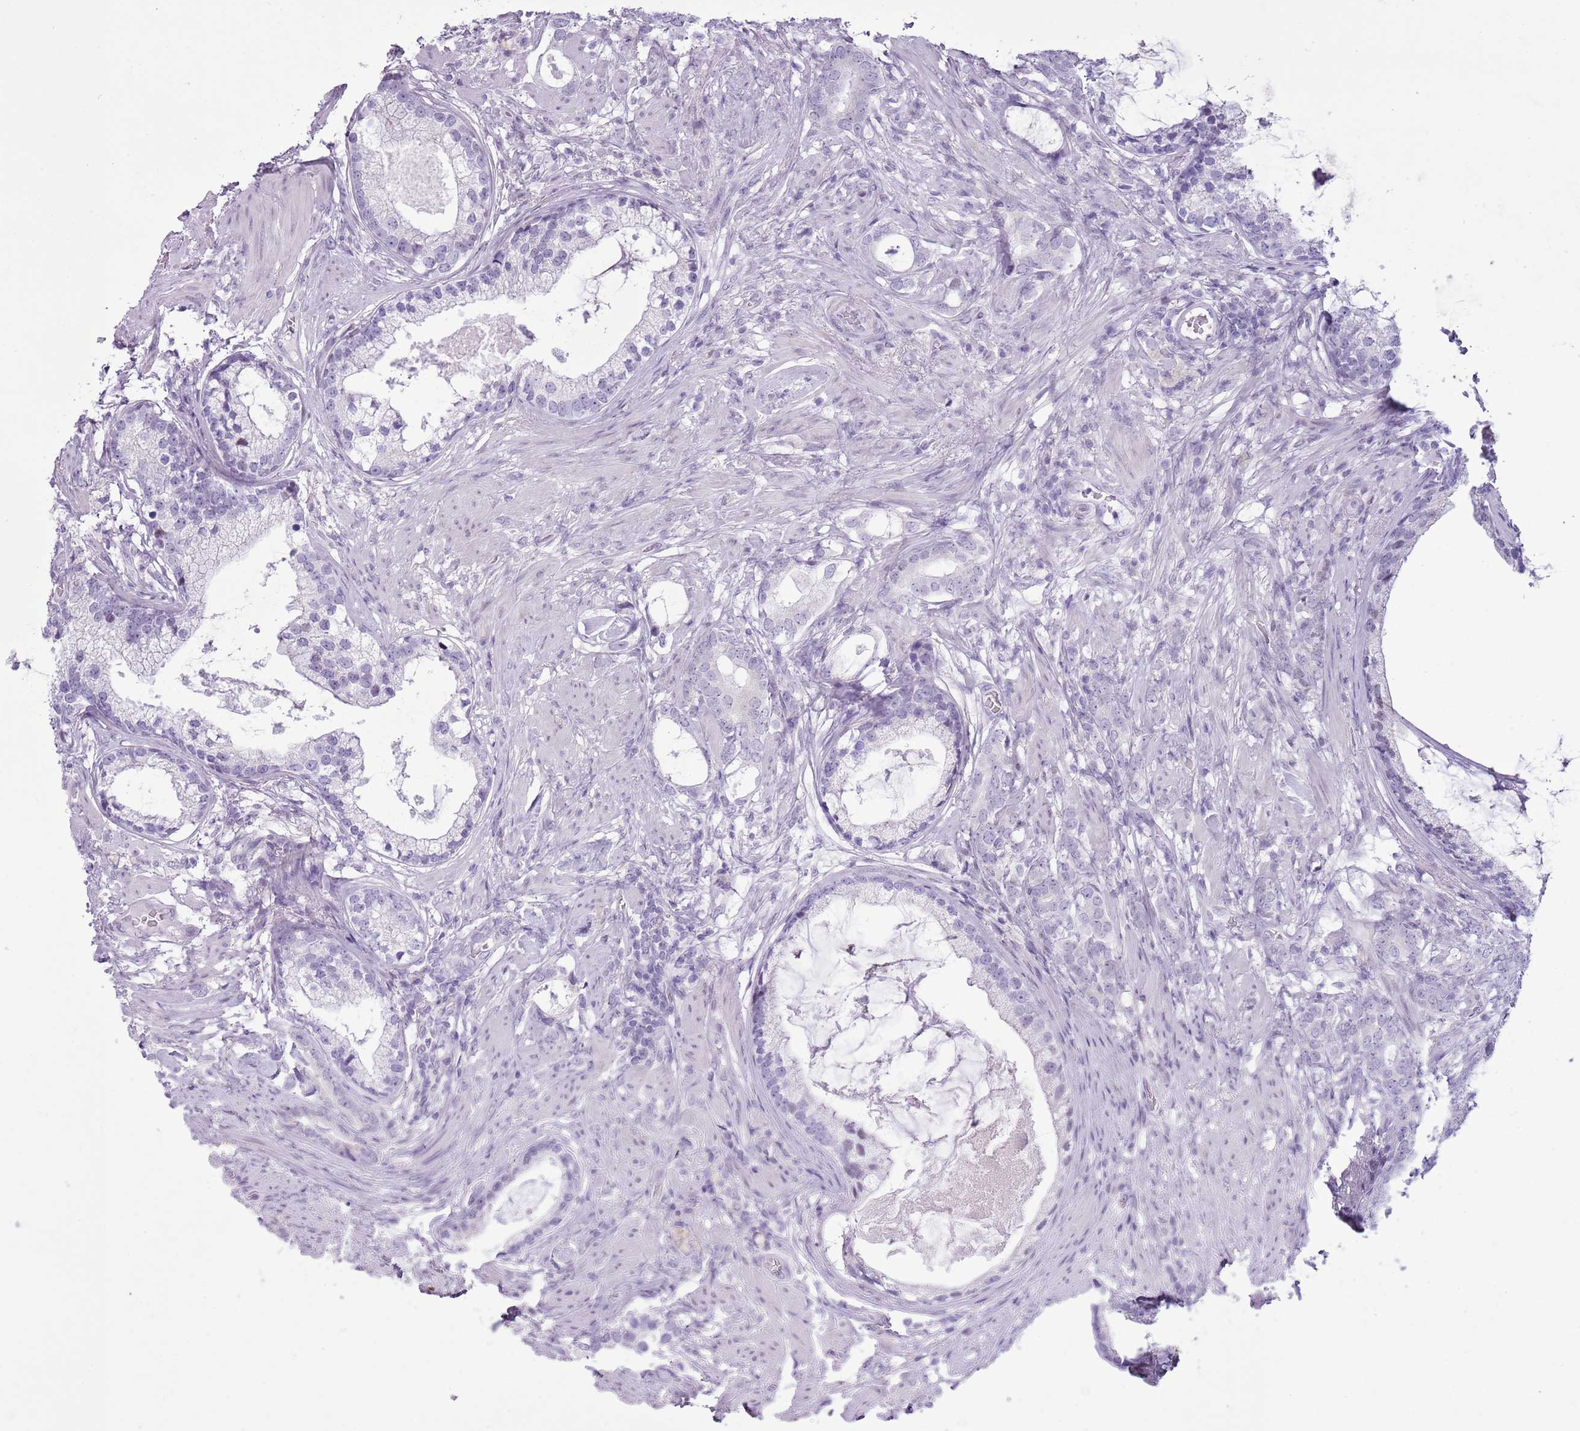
{"staining": {"intensity": "negative", "quantity": "none", "location": "none"}, "tissue": "prostate cancer", "cell_type": "Tumor cells", "image_type": "cancer", "snomed": [{"axis": "morphology", "description": "Adenocarcinoma, Low grade"}, {"axis": "topography", "description": "Prostate"}], "caption": "IHC of human prostate adenocarcinoma (low-grade) demonstrates no staining in tumor cells.", "gene": "RPL3L", "patient": {"sex": "male", "age": 71}}